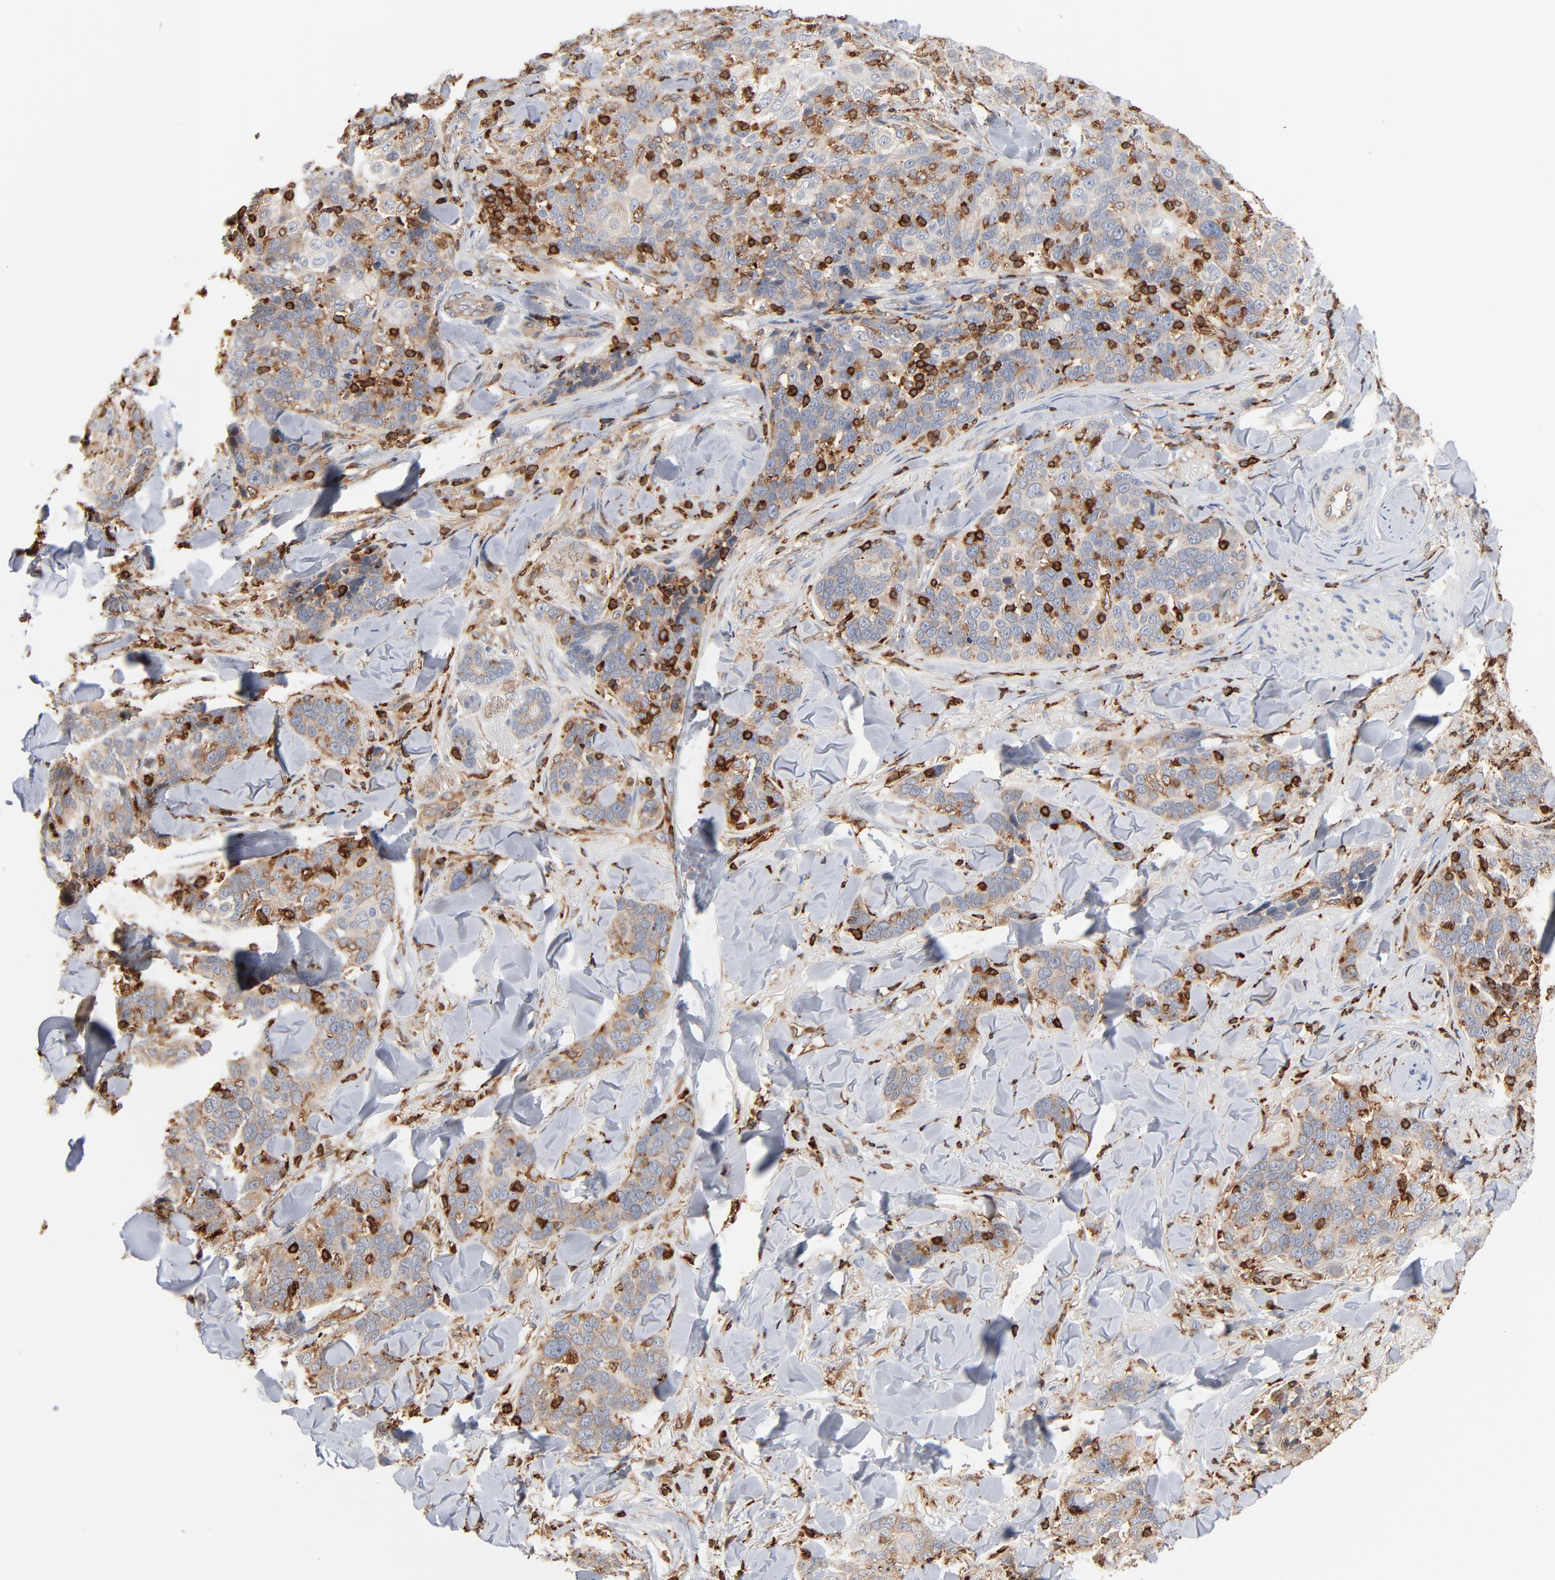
{"staining": {"intensity": "weak", "quantity": "<25%", "location": "cytoplasmic/membranous"}, "tissue": "skin cancer", "cell_type": "Tumor cells", "image_type": "cancer", "snomed": [{"axis": "morphology", "description": "Normal tissue, NOS"}, {"axis": "morphology", "description": "Squamous cell carcinoma, NOS"}, {"axis": "topography", "description": "Skin"}], "caption": "Tumor cells show no significant protein staining in skin cancer (squamous cell carcinoma). (Stains: DAB immunohistochemistry with hematoxylin counter stain, Microscopy: brightfield microscopy at high magnification).", "gene": "SH3KBP1", "patient": {"sex": "female", "age": 83}}